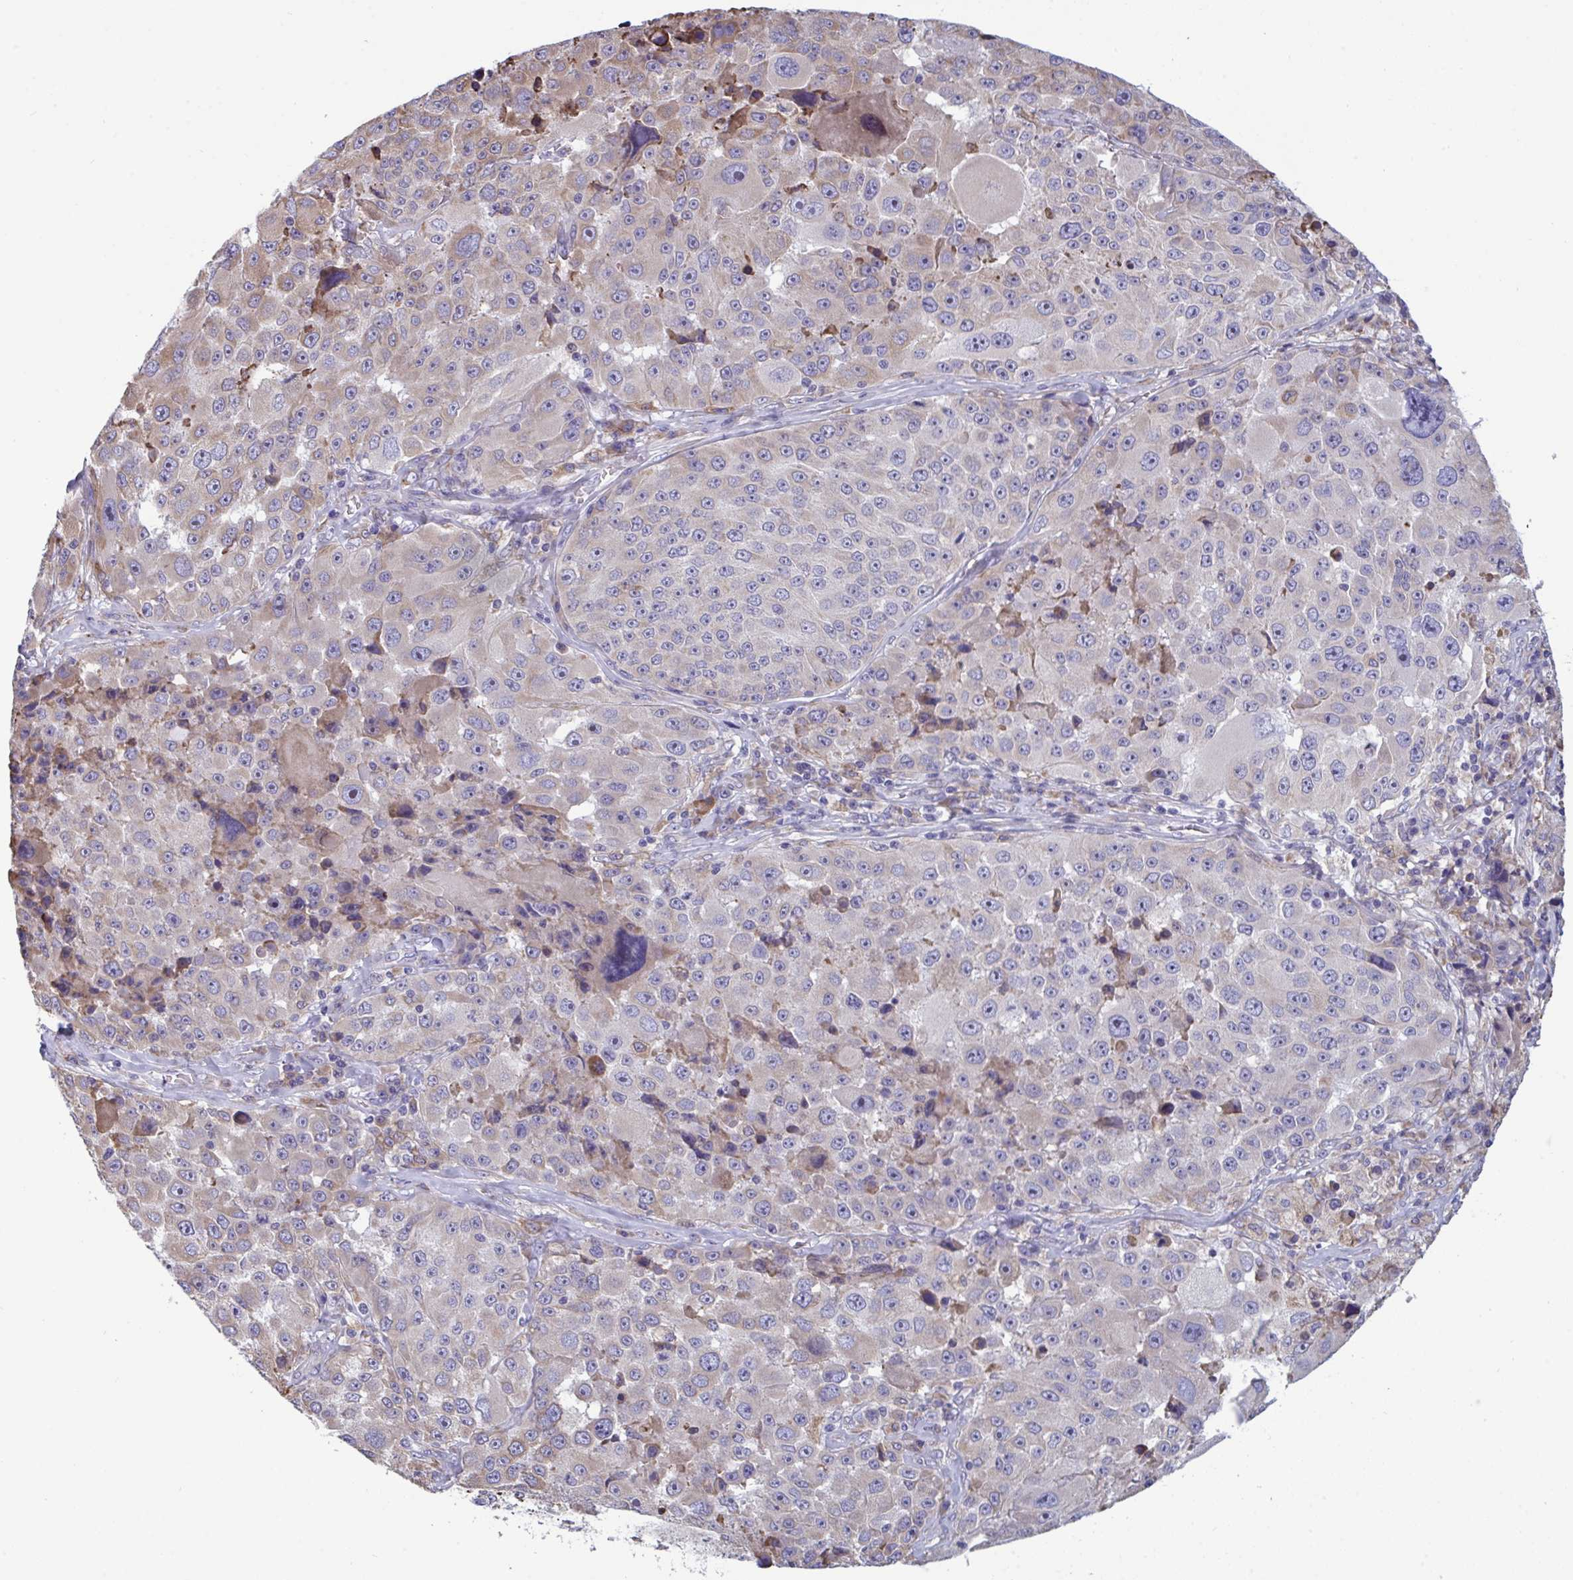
{"staining": {"intensity": "negative", "quantity": "none", "location": "none"}, "tissue": "melanoma", "cell_type": "Tumor cells", "image_type": "cancer", "snomed": [{"axis": "morphology", "description": "Malignant melanoma, Metastatic site"}, {"axis": "topography", "description": "Lymph node"}], "caption": "Protein analysis of melanoma displays no significant positivity in tumor cells.", "gene": "MYMK", "patient": {"sex": "male", "age": 62}}